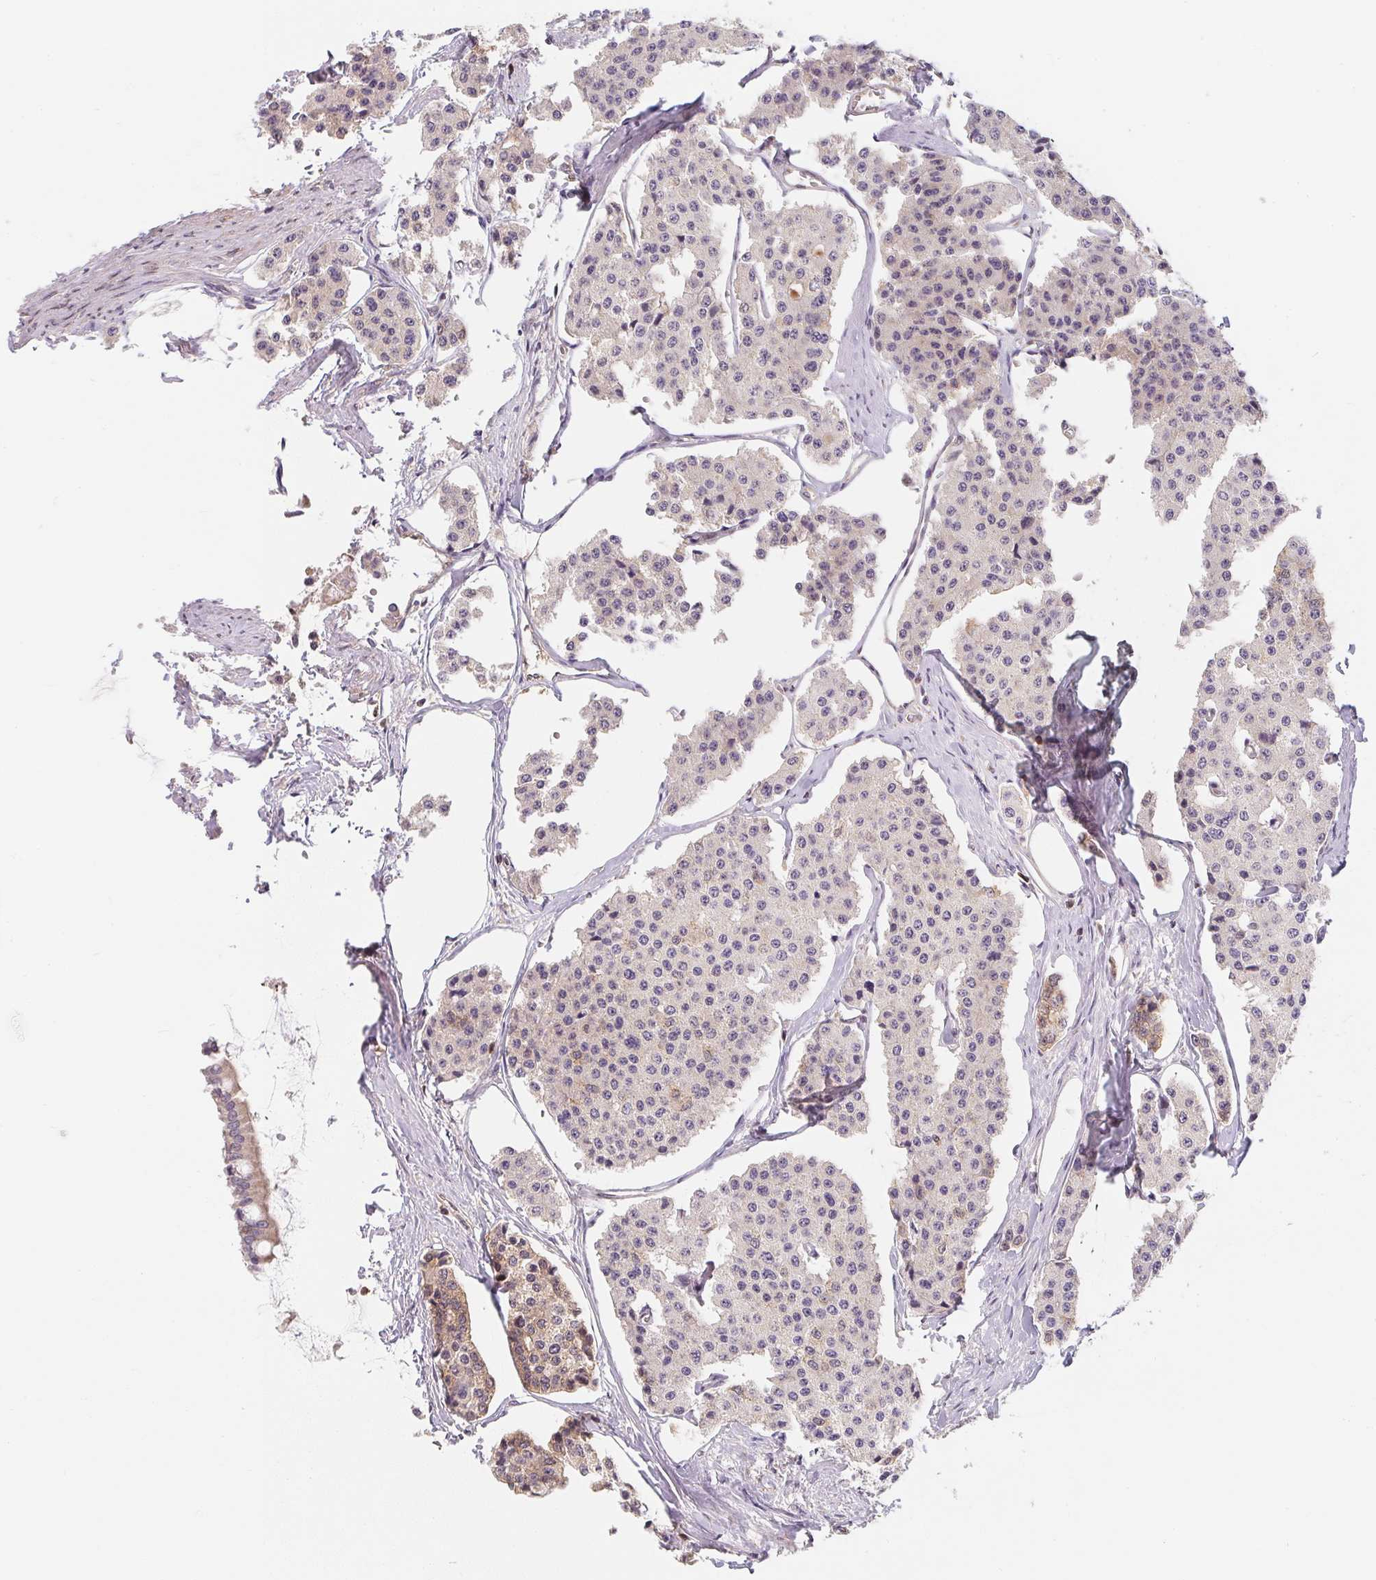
{"staining": {"intensity": "negative", "quantity": "none", "location": "none"}, "tissue": "carcinoid", "cell_type": "Tumor cells", "image_type": "cancer", "snomed": [{"axis": "morphology", "description": "Carcinoid, malignant, NOS"}, {"axis": "topography", "description": "Small intestine"}], "caption": "This micrograph is of carcinoid stained with immunohistochemistry to label a protein in brown with the nuclei are counter-stained blue. There is no staining in tumor cells.", "gene": "ANKRD13A", "patient": {"sex": "female", "age": 65}}